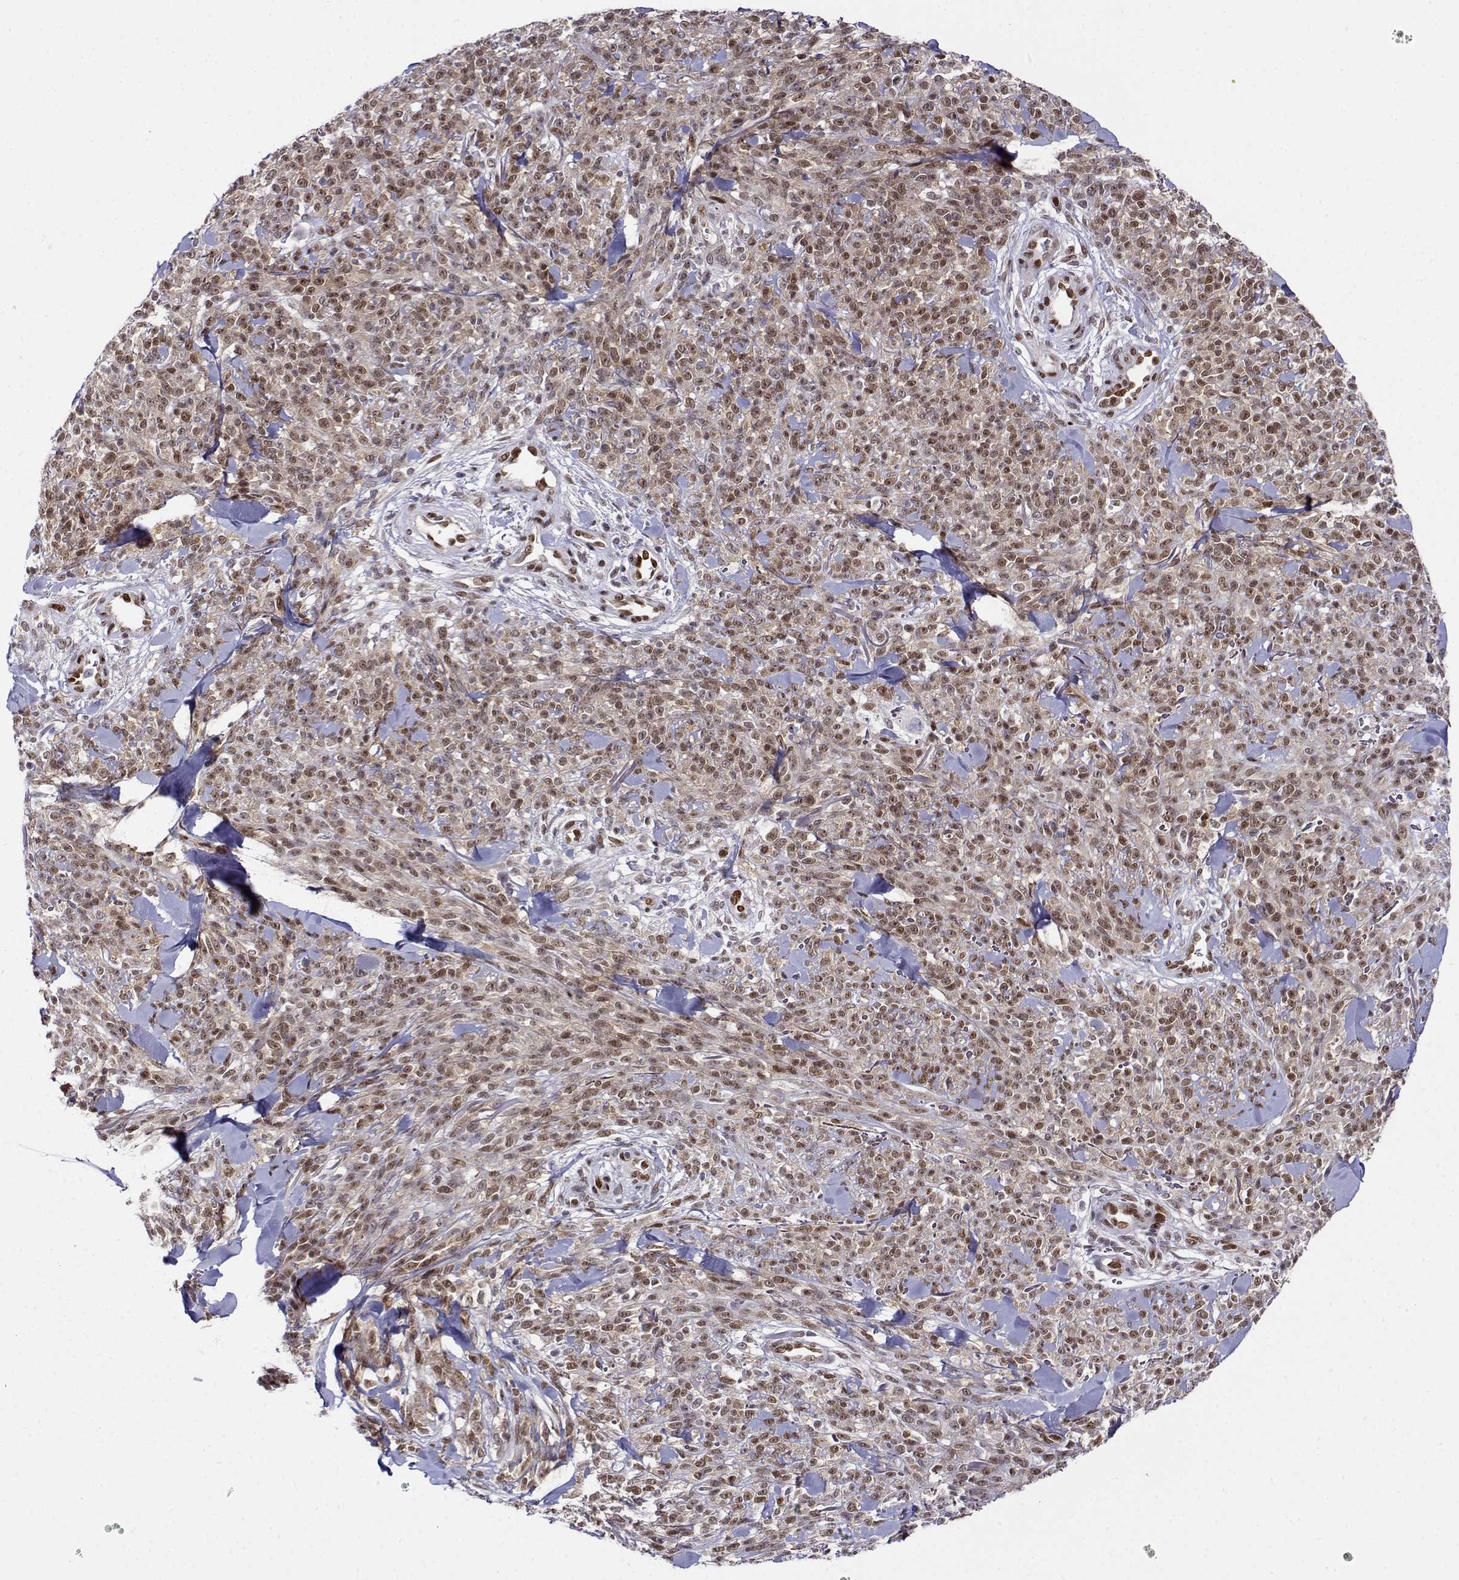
{"staining": {"intensity": "moderate", "quantity": ">75%", "location": "nuclear"}, "tissue": "melanoma", "cell_type": "Tumor cells", "image_type": "cancer", "snomed": [{"axis": "morphology", "description": "Malignant melanoma, NOS"}, {"axis": "topography", "description": "Skin"}, {"axis": "topography", "description": "Skin of trunk"}], "caption": "The histopathology image displays a brown stain indicating the presence of a protein in the nuclear of tumor cells in malignant melanoma.", "gene": "ERF", "patient": {"sex": "male", "age": 74}}